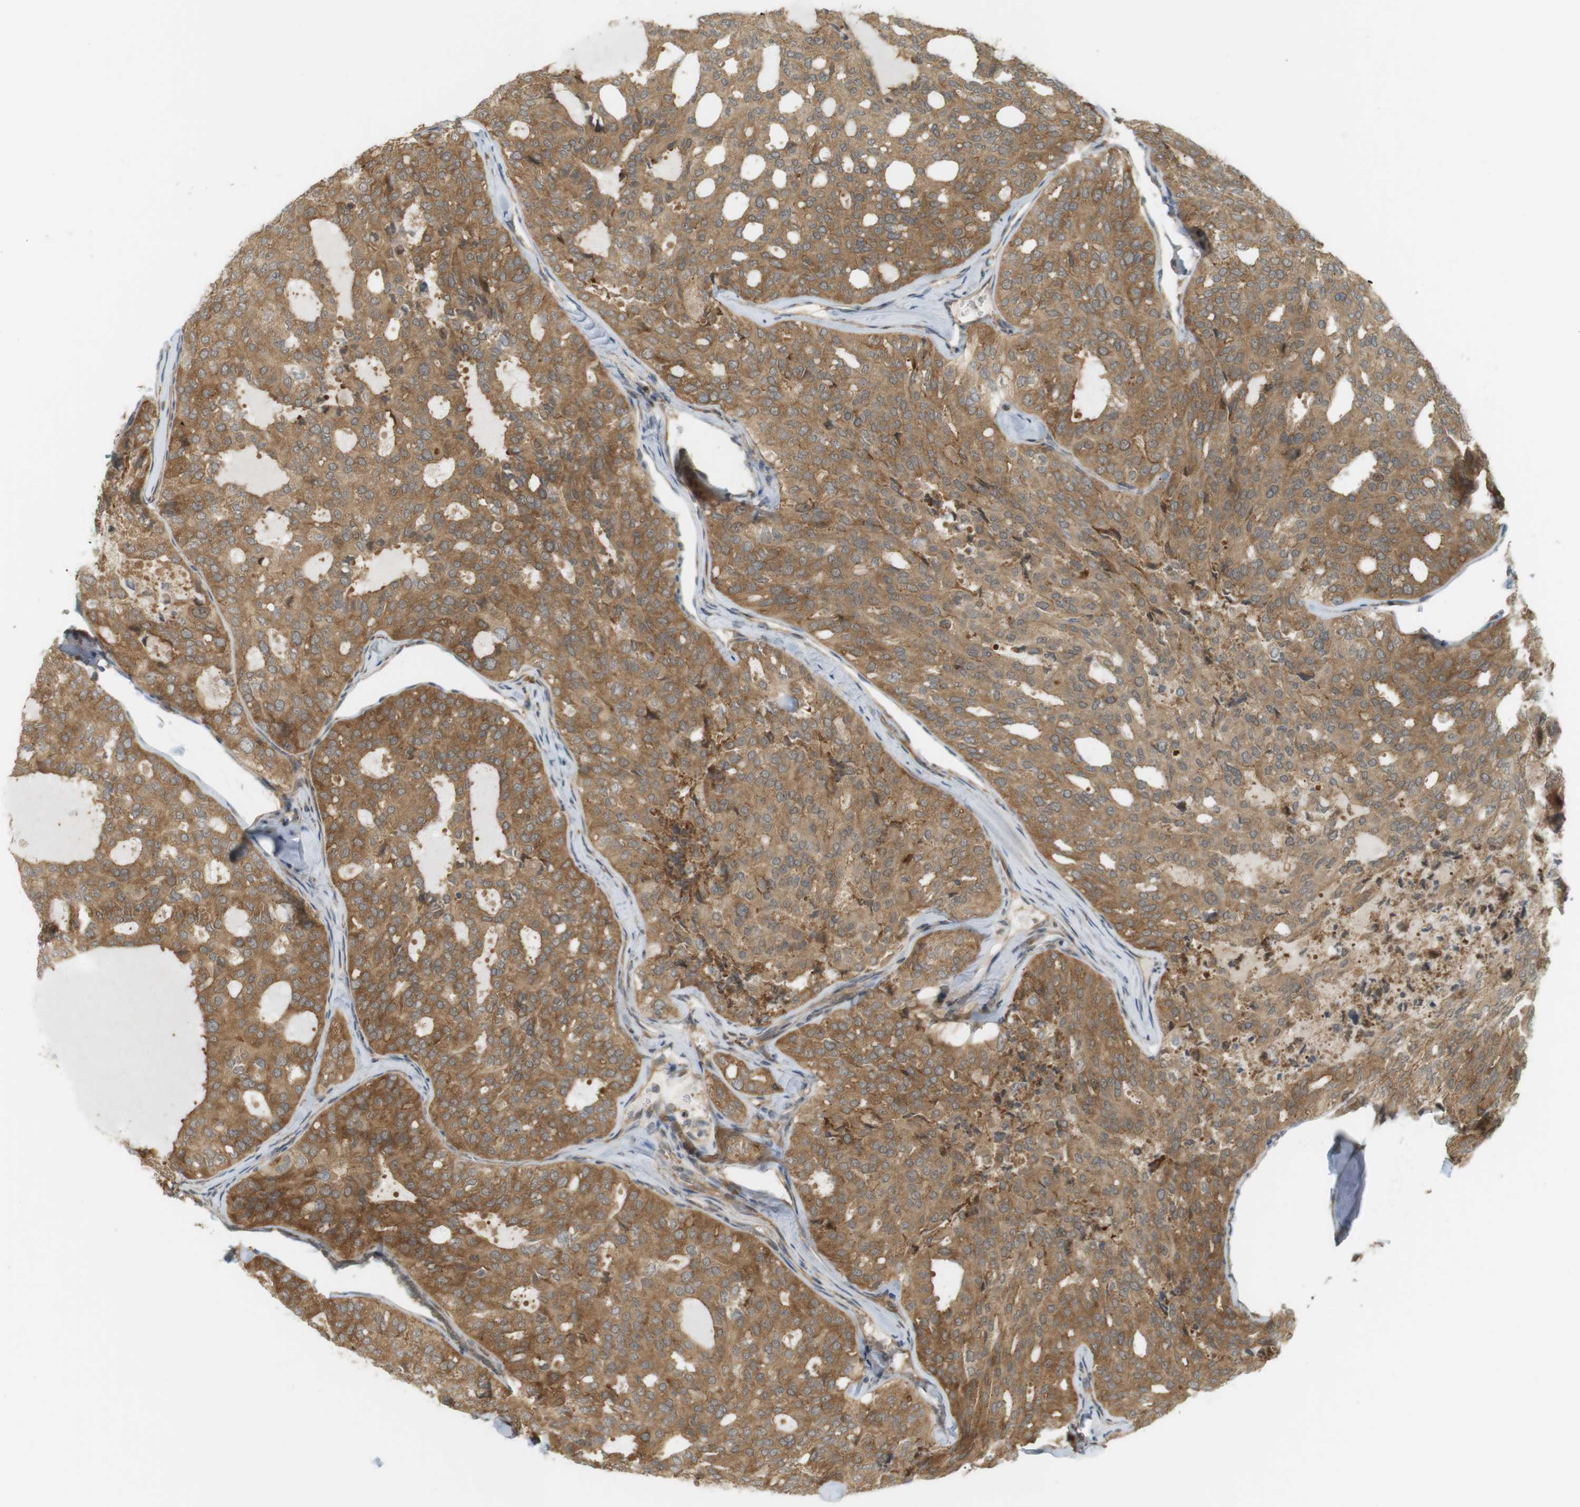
{"staining": {"intensity": "moderate", "quantity": ">75%", "location": "cytoplasmic/membranous"}, "tissue": "thyroid cancer", "cell_type": "Tumor cells", "image_type": "cancer", "snomed": [{"axis": "morphology", "description": "Follicular adenoma carcinoma, NOS"}, {"axis": "topography", "description": "Thyroid gland"}], "caption": "The histopathology image exhibits staining of follicular adenoma carcinoma (thyroid), revealing moderate cytoplasmic/membranous protein expression (brown color) within tumor cells.", "gene": "PA2G4", "patient": {"sex": "male", "age": 75}}